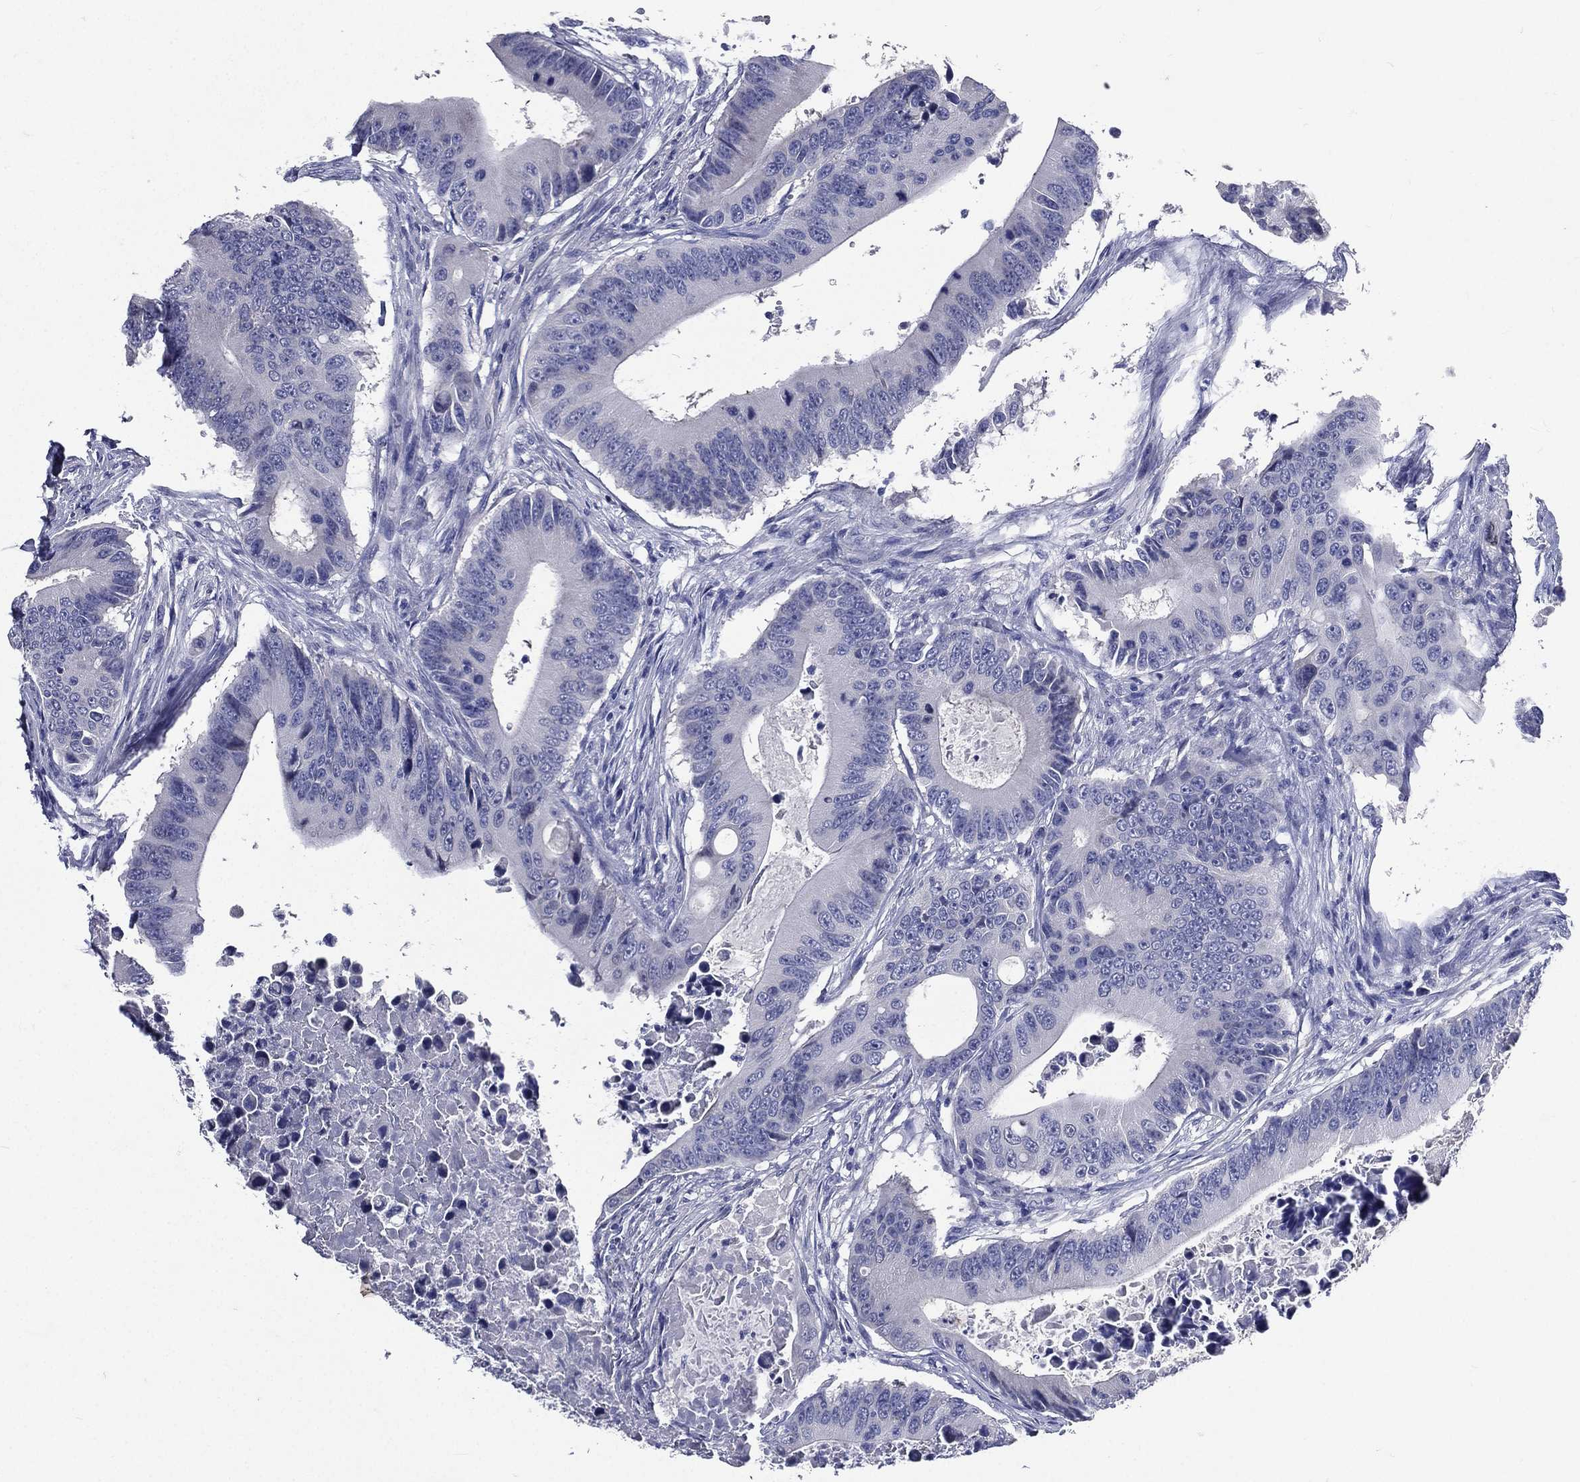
{"staining": {"intensity": "negative", "quantity": "none", "location": "none"}, "tissue": "colorectal cancer", "cell_type": "Tumor cells", "image_type": "cancer", "snomed": [{"axis": "morphology", "description": "Adenocarcinoma, NOS"}, {"axis": "topography", "description": "Colon"}], "caption": "The photomicrograph demonstrates no staining of tumor cells in colorectal cancer (adenocarcinoma).", "gene": "TGM1", "patient": {"sex": "female", "age": 90}}